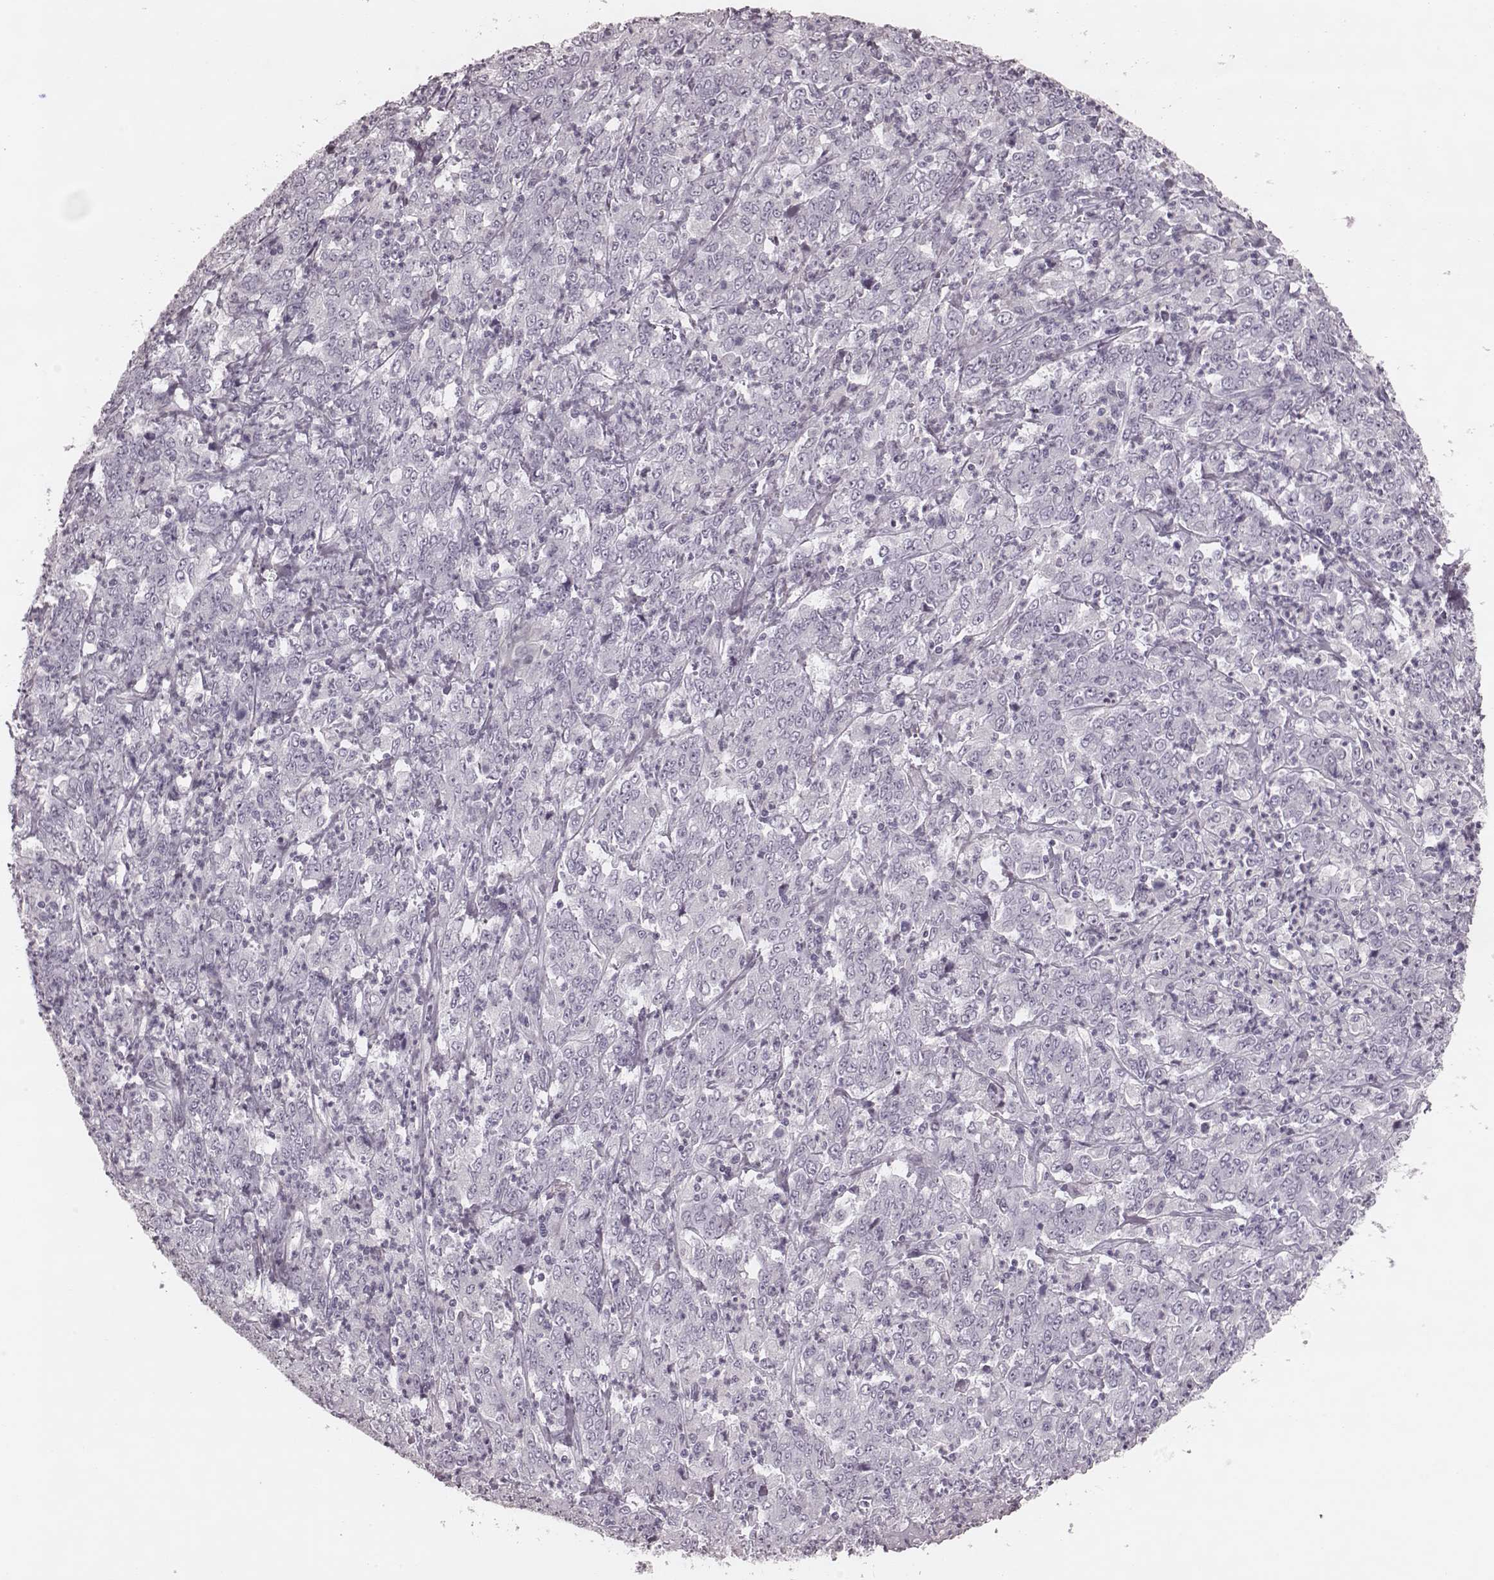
{"staining": {"intensity": "negative", "quantity": "none", "location": "none"}, "tissue": "stomach cancer", "cell_type": "Tumor cells", "image_type": "cancer", "snomed": [{"axis": "morphology", "description": "Adenocarcinoma, NOS"}, {"axis": "topography", "description": "Stomach, lower"}], "caption": "A micrograph of human stomach adenocarcinoma is negative for staining in tumor cells.", "gene": "KRT74", "patient": {"sex": "female", "age": 71}}